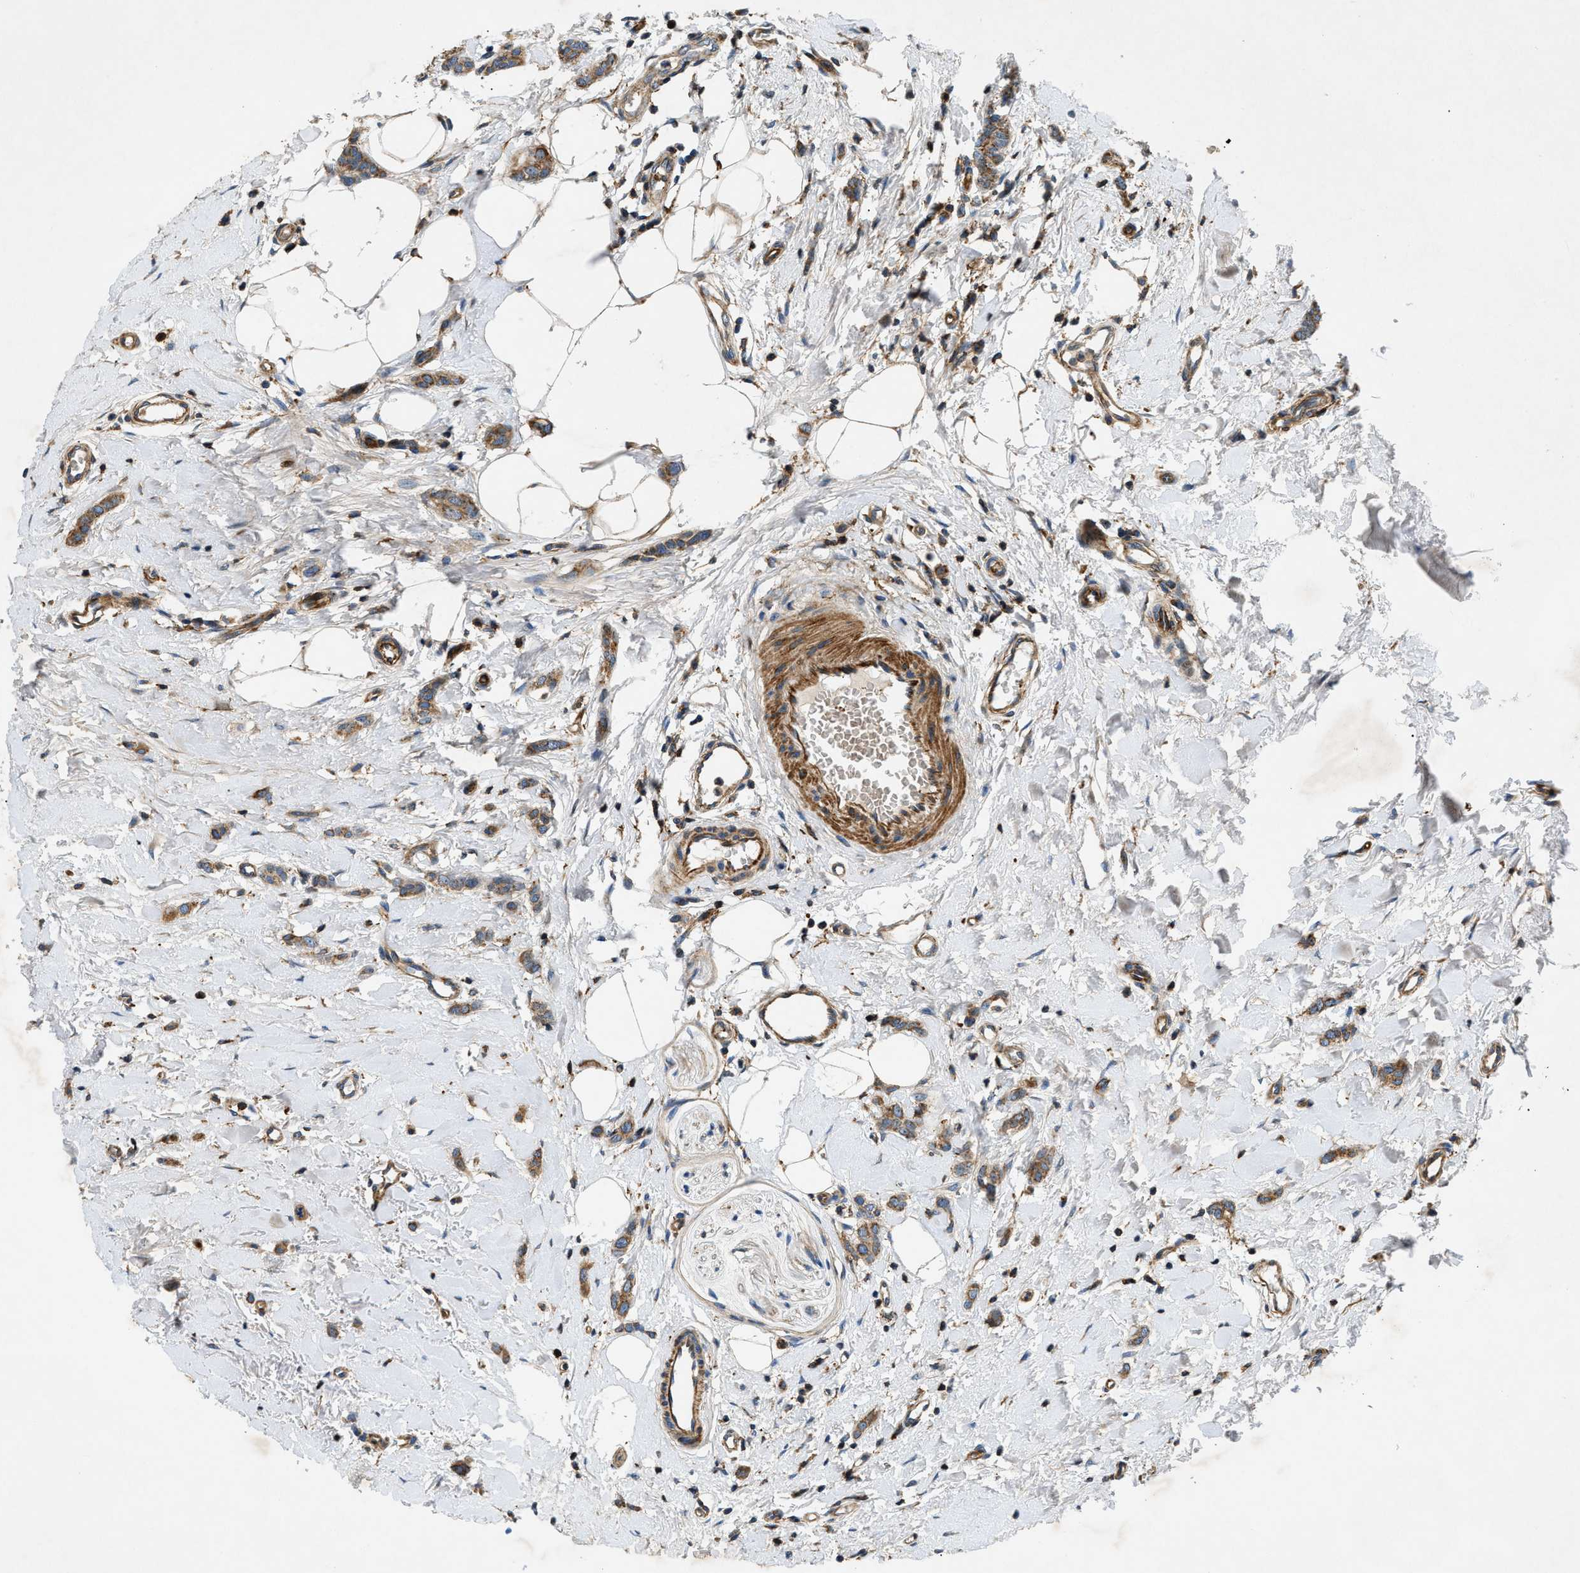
{"staining": {"intensity": "moderate", "quantity": ">75%", "location": "cytoplasmic/membranous"}, "tissue": "breast cancer", "cell_type": "Tumor cells", "image_type": "cancer", "snomed": [{"axis": "morphology", "description": "Lobular carcinoma"}, {"axis": "topography", "description": "Skin"}, {"axis": "topography", "description": "Breast"}], "caption": "Breast lobular carcinoma tissue shows moderate cytoplasmic/membranous staining in about >75% of tumor cells (DAB IHC with brightfield microscopy, high magnification).", "gene": "DHODH", "patient": {"sex": "female", "age": 46}}